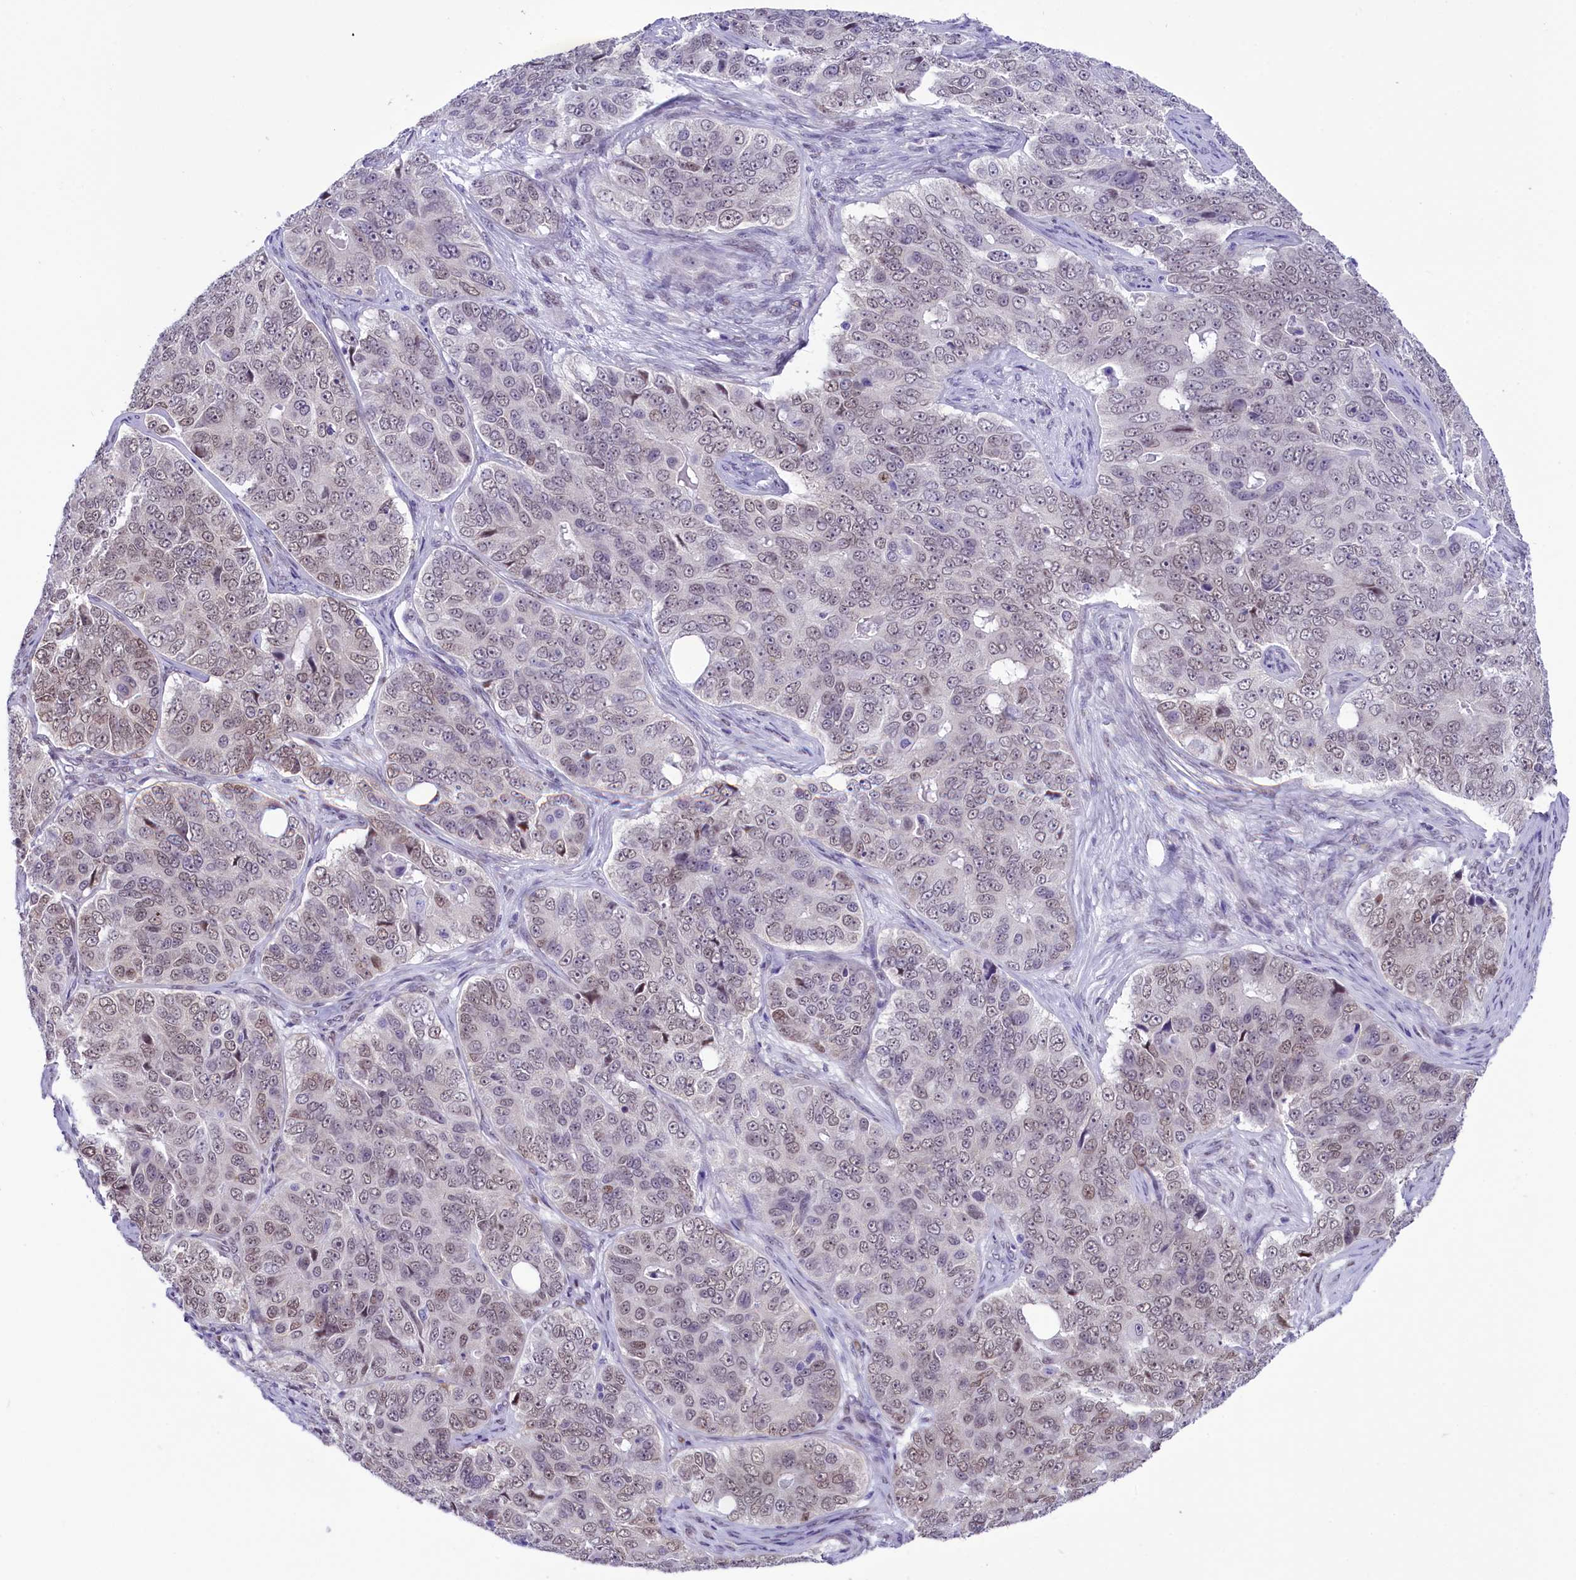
{"staining": {"intensity": "weak", "quantity": "25%-75%", "location": "nuclear"}, "tissue": "ovarian cancer", "cell_type": "Tumor cells", "image_type": "cancer", "snomed": [{"axis": "morphology", "description": "Carcinoma, endometroid"}, {"axis": "topography", "description": "Ovary"}], "caption": "Ovarian cancer stained for a protein shows weak nuclear positivity in tumor cells.", "gene": "RPS6KB1", "patient": {"sex": "female", "age": 51}}